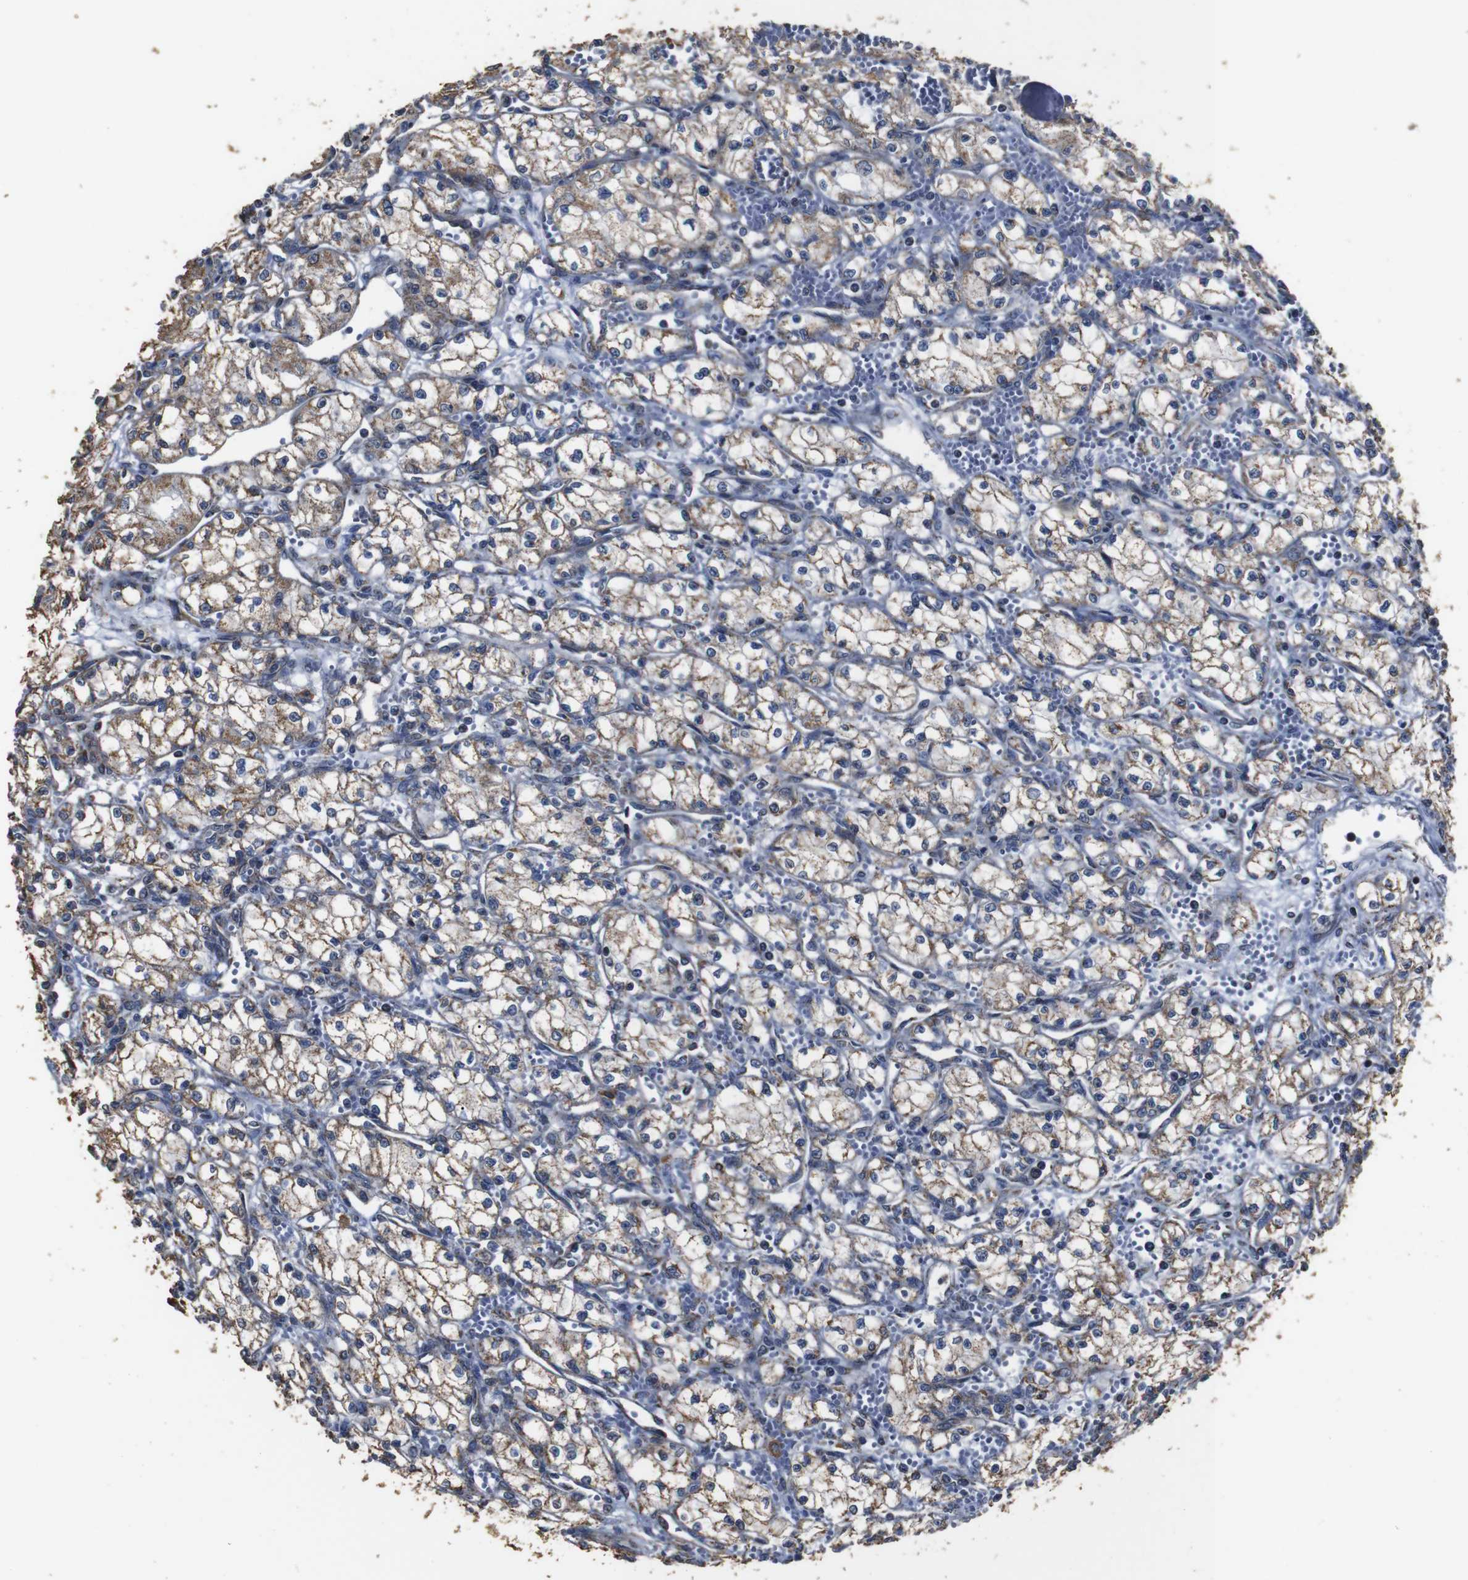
{"staining": {"intensity": "moderate", "quantity": ">75%", "location": "cytoplasmic/membranous"}, "tissue": "renal cancer", "cell_type": "Tumor cells", "image_type": "cancer", "snomed": [{"axis": "morphology", "description": "Normal tissue, NOS"}, {"axis": "morphology", "description": "Adenocarcinoma, NOS"}, {"axis": "topography", "description": "Kidney"}], "caption": "IHC staining of renal adenocarcinoma, which reveals medium levels of moderate cytoplasmic/membranous expression in approximately >75% of tumor cells indicating moderate cytoplasmic/membranous protein positivity. The staining was performed using DAB (3,3'-diaminobenzidine) (brown) for protein detection and nuclei were counterstained in hematoxylin (blue).", "gene": "SNN", "patient": {"sex": "male", "age": 59}}